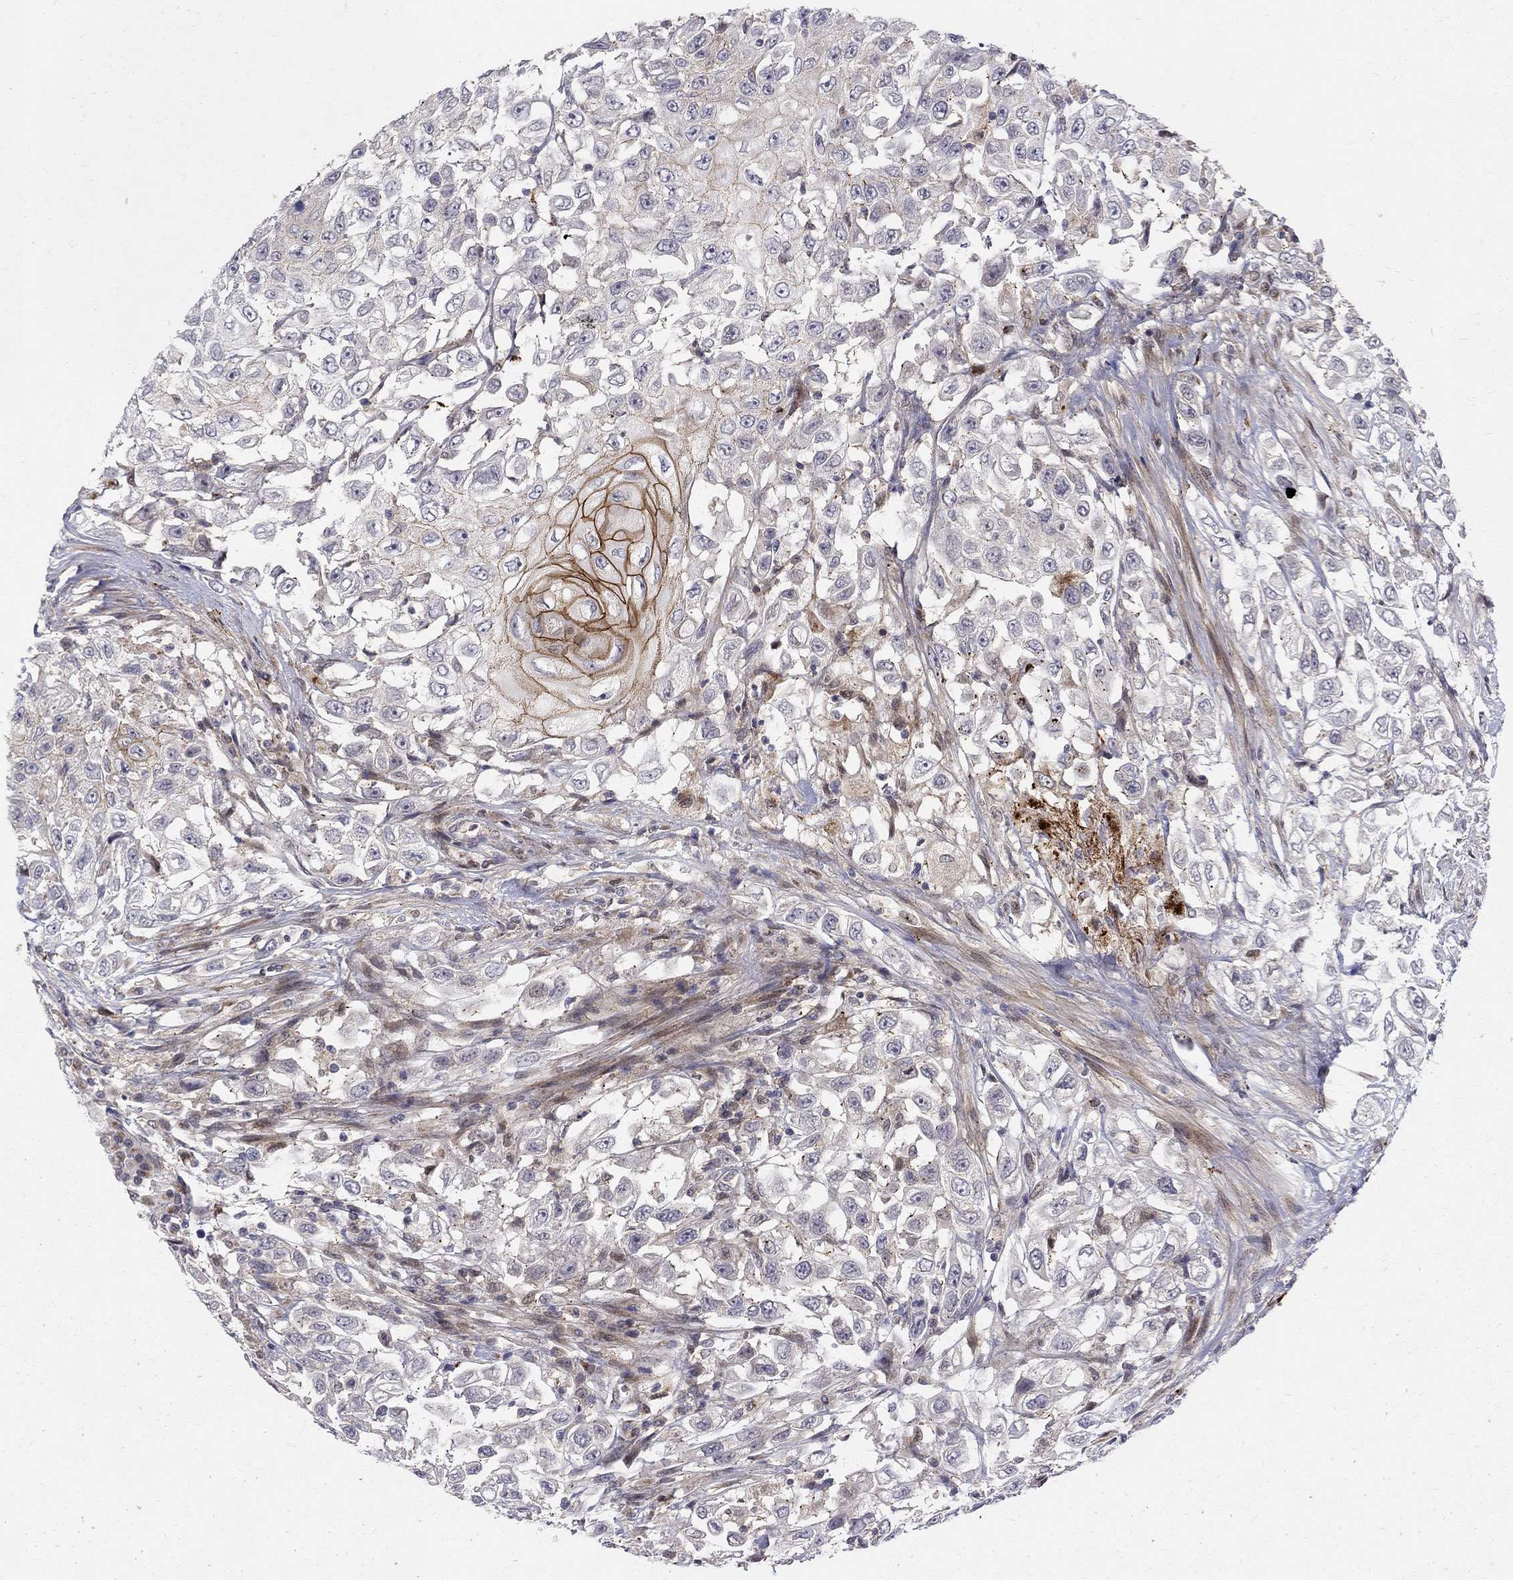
{"staining": {"intensity": "strong", "quantity": "<25%", "location": "cytoplasmic/membranous"}, "tissue": "urothelial cancer", "cell_type": "Tumor cells", "image_type": "cancer", "snomed": [{"axis": "morphology", "description": "Urothelial carcinoma, High grade"}, {"axis": "topography", "description": "Urinary bladder"}], "caption": "Urothelial cancer stained with a protein marker exhibits strong staining in tumor cells.", "gene": "WDR19", "patient": {"sex": "female", "age": 56}}